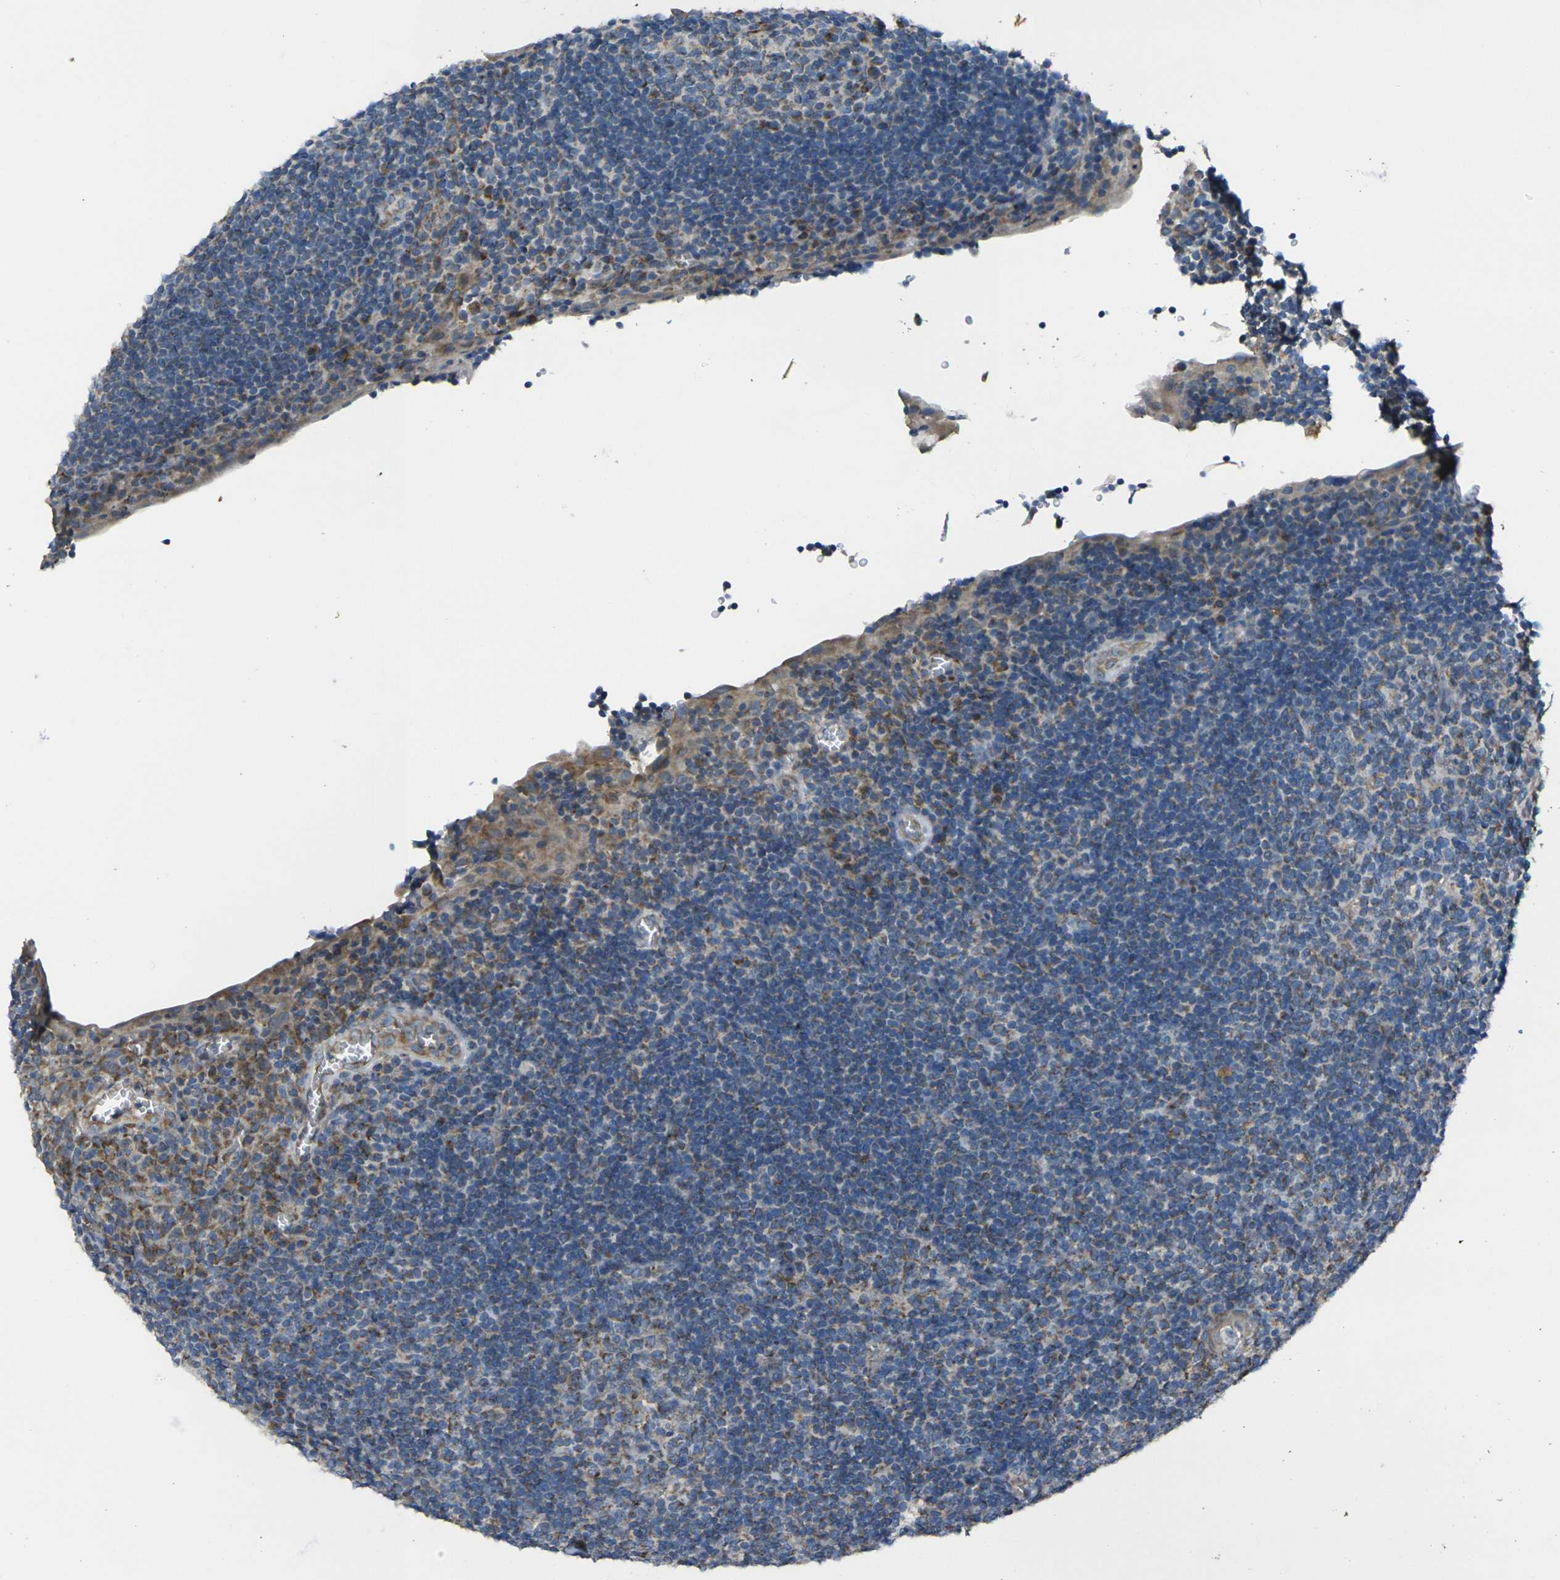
{"staining": {"intensity": "weak", "quantity": ">75%", "location": "cytoplasmic/membranous"}, "tissue": "tonsil", "cell_type": "Germinal center cells", "image_type": "normal", "snomed": [{"axis": "morphology", "description": "Normal tissue, NOS"}, {"axis": "topography", "description": "Tonsil"}], "caption": "Germinal center cells demonstrate low levels of weak cytoplasmic/membranous expression in approximately >75% of cells in unremarkable tonsil. Using DAB (brown) and hematoxylin (blue) stains, captured at high magnification using brightfield microscopy.", "gene": "TMEM120B", "patient": {"sex": "male", "age": 37}}